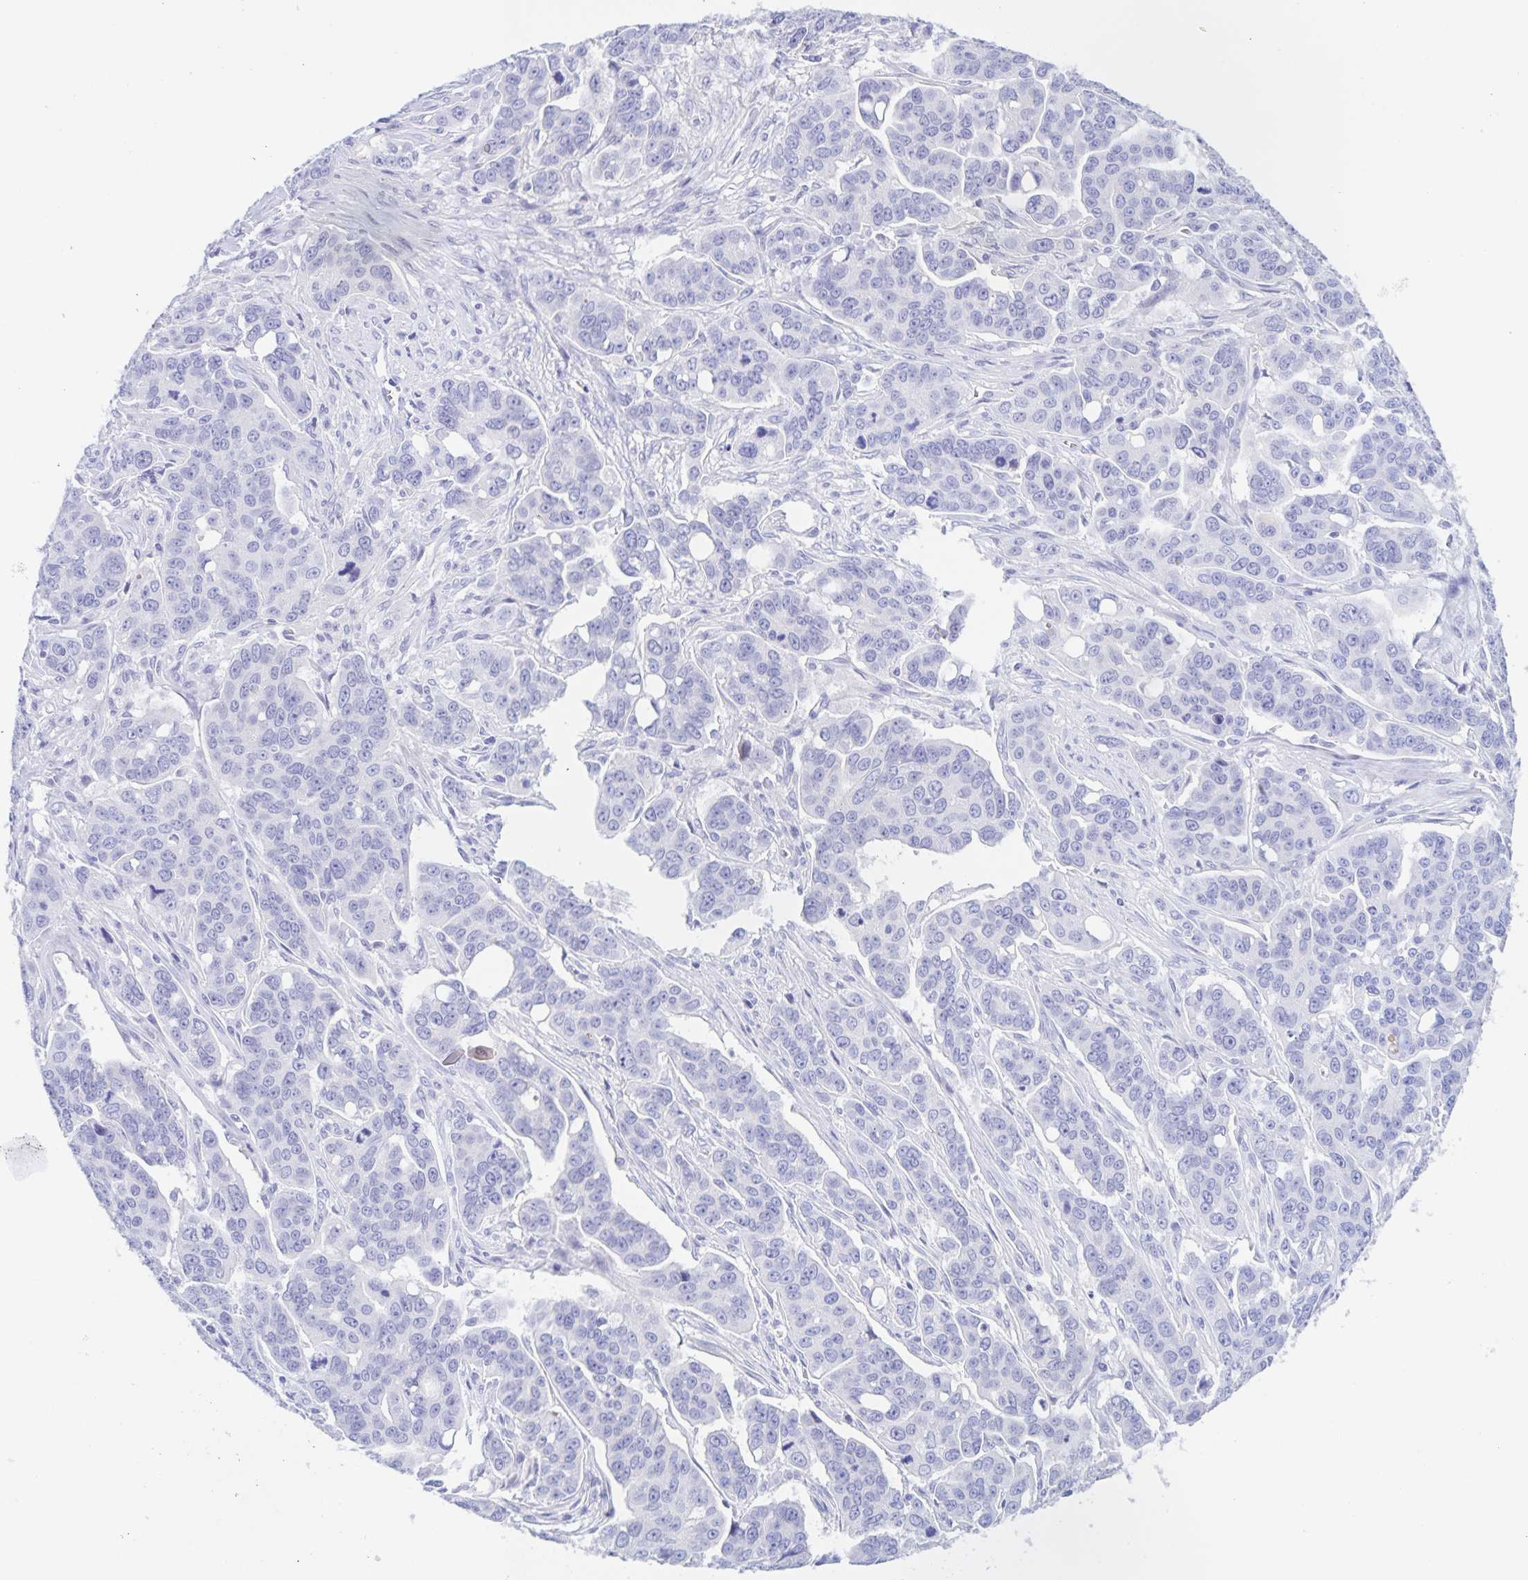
{"staining": {"intensity": "negative", "quantity": "none", "location": "none"}, "tissue": "ovarian cancer", "cell_type": "Tumor cells", "image_type": "cancer", "snomed": [{"axis": "morphology", "description": "Carcinoma, endometroid"}, {"axis": "topography", "description": "Ovary"}], "caption": "An immunohistochemistry micrograph of endometroid carcinoma (ovarian) is shown. There is no staining in tumor cells of endometroid carcinoma (ovarian).", "gene": "CATSPER4", "patient": {"sex": "female", "age": 78}}